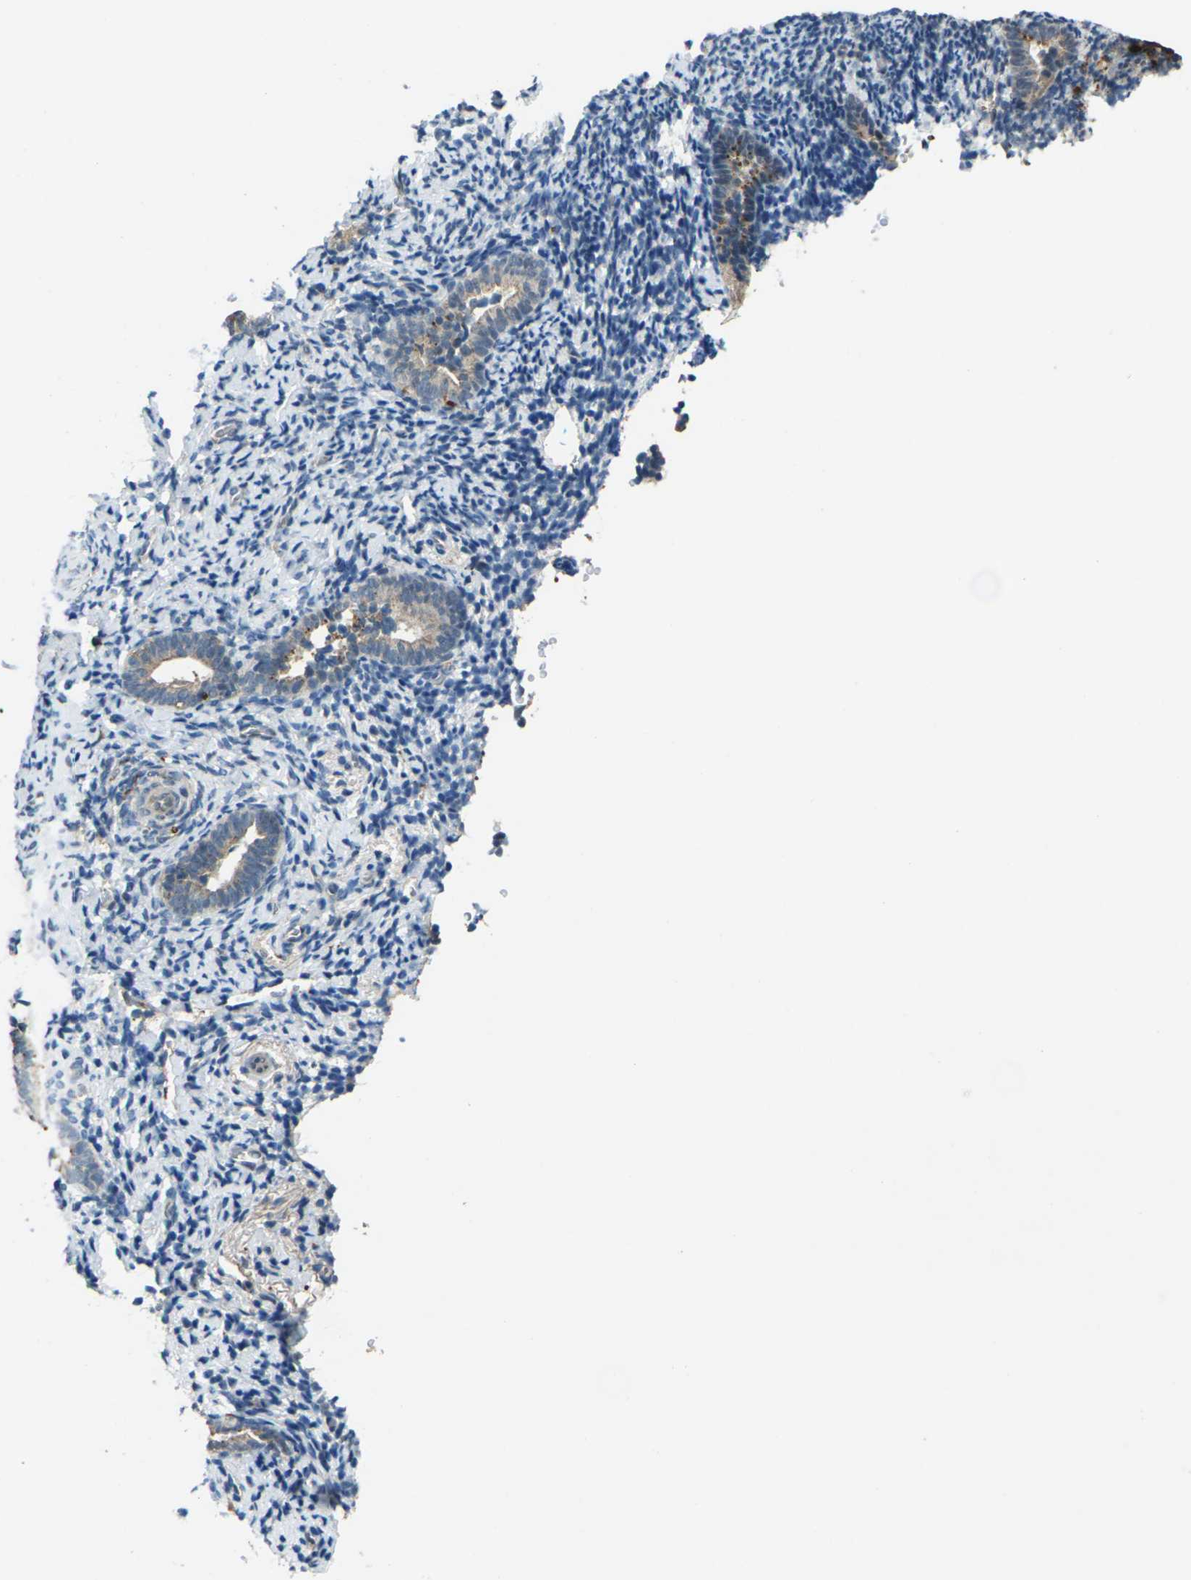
{"staining": {"intensity": "moderate", "quantity": "<25%", "location": "cytoplasmic/membranous"}, "tissue": "endometrium", "cell_type": "Cells in endometrial stroma", "image_type": "normal", "snomed": [{"axis": "morphology", "description": "Normal tissue, NOS"}, {"axis": "topography", "description": "Endometrium"}], "caption": "This histopathology image reveals IHC staining of unremarkable endometrium, with low moderate cytoplasmic/membranous staining in about <25% of cells in endometrial stroma.", "gene": "SLC31A2", "patient": {"sex": "female", "age": 51}}